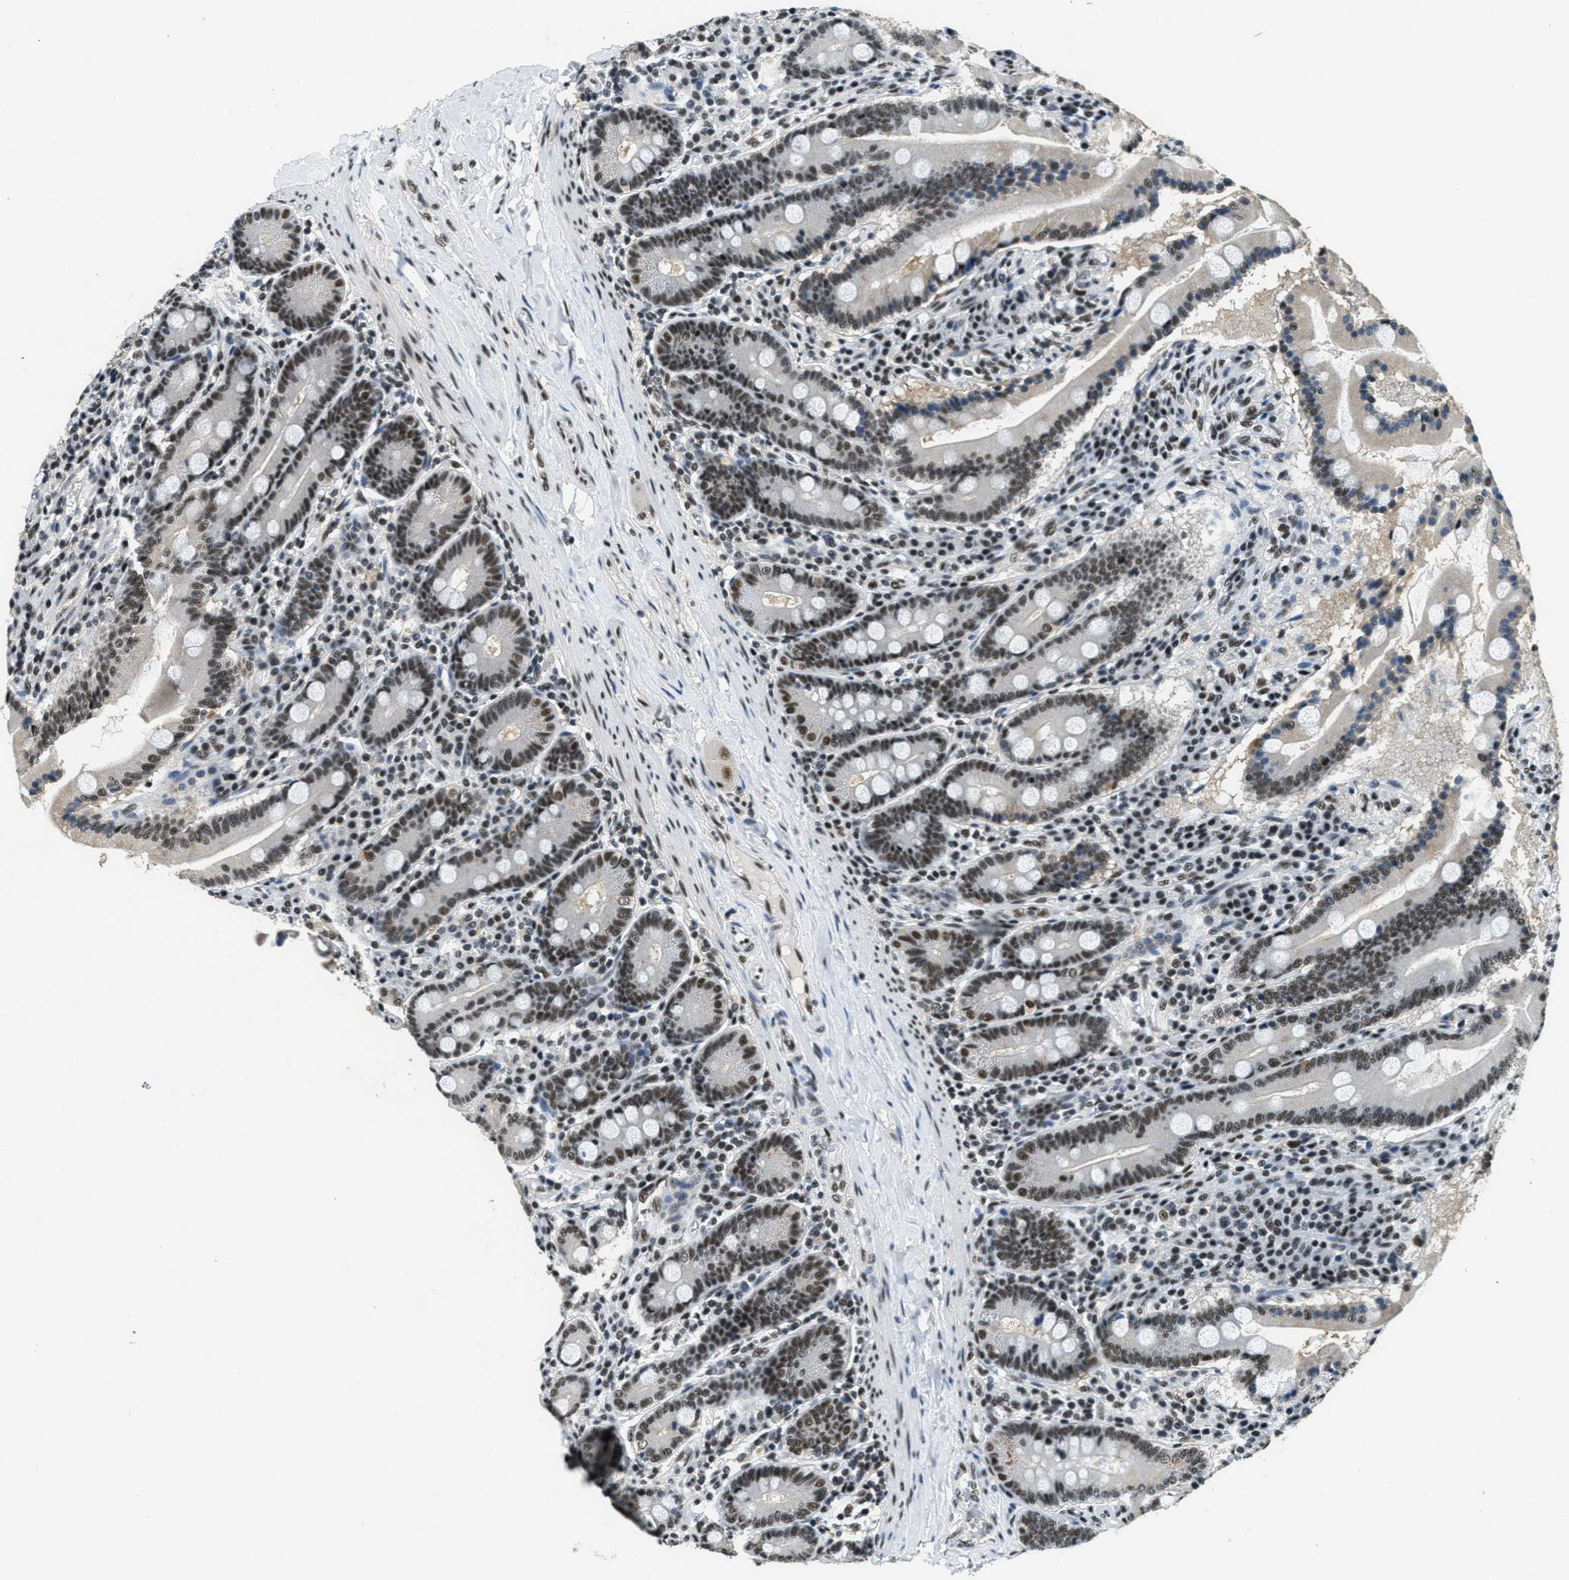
{"staining": {"intensity": "strong", "quantity": ">75%", "location": "nuclear"}, "tissue": "duodenum", "cell_type": "Glandular cells", "image_type": "normal", "snomed": [{"axis": "morphology", "description": "Normal tissue, NOS"}, {"axis": "topography", "description": "Duodenum"}], "caption": "DAB immunohistochemical staining of benign duodenum shows strong nuclear protein staining in about >75% of glandular cells.", "gene": "SSB", "patient": {"sex": "male", "age": 50}}